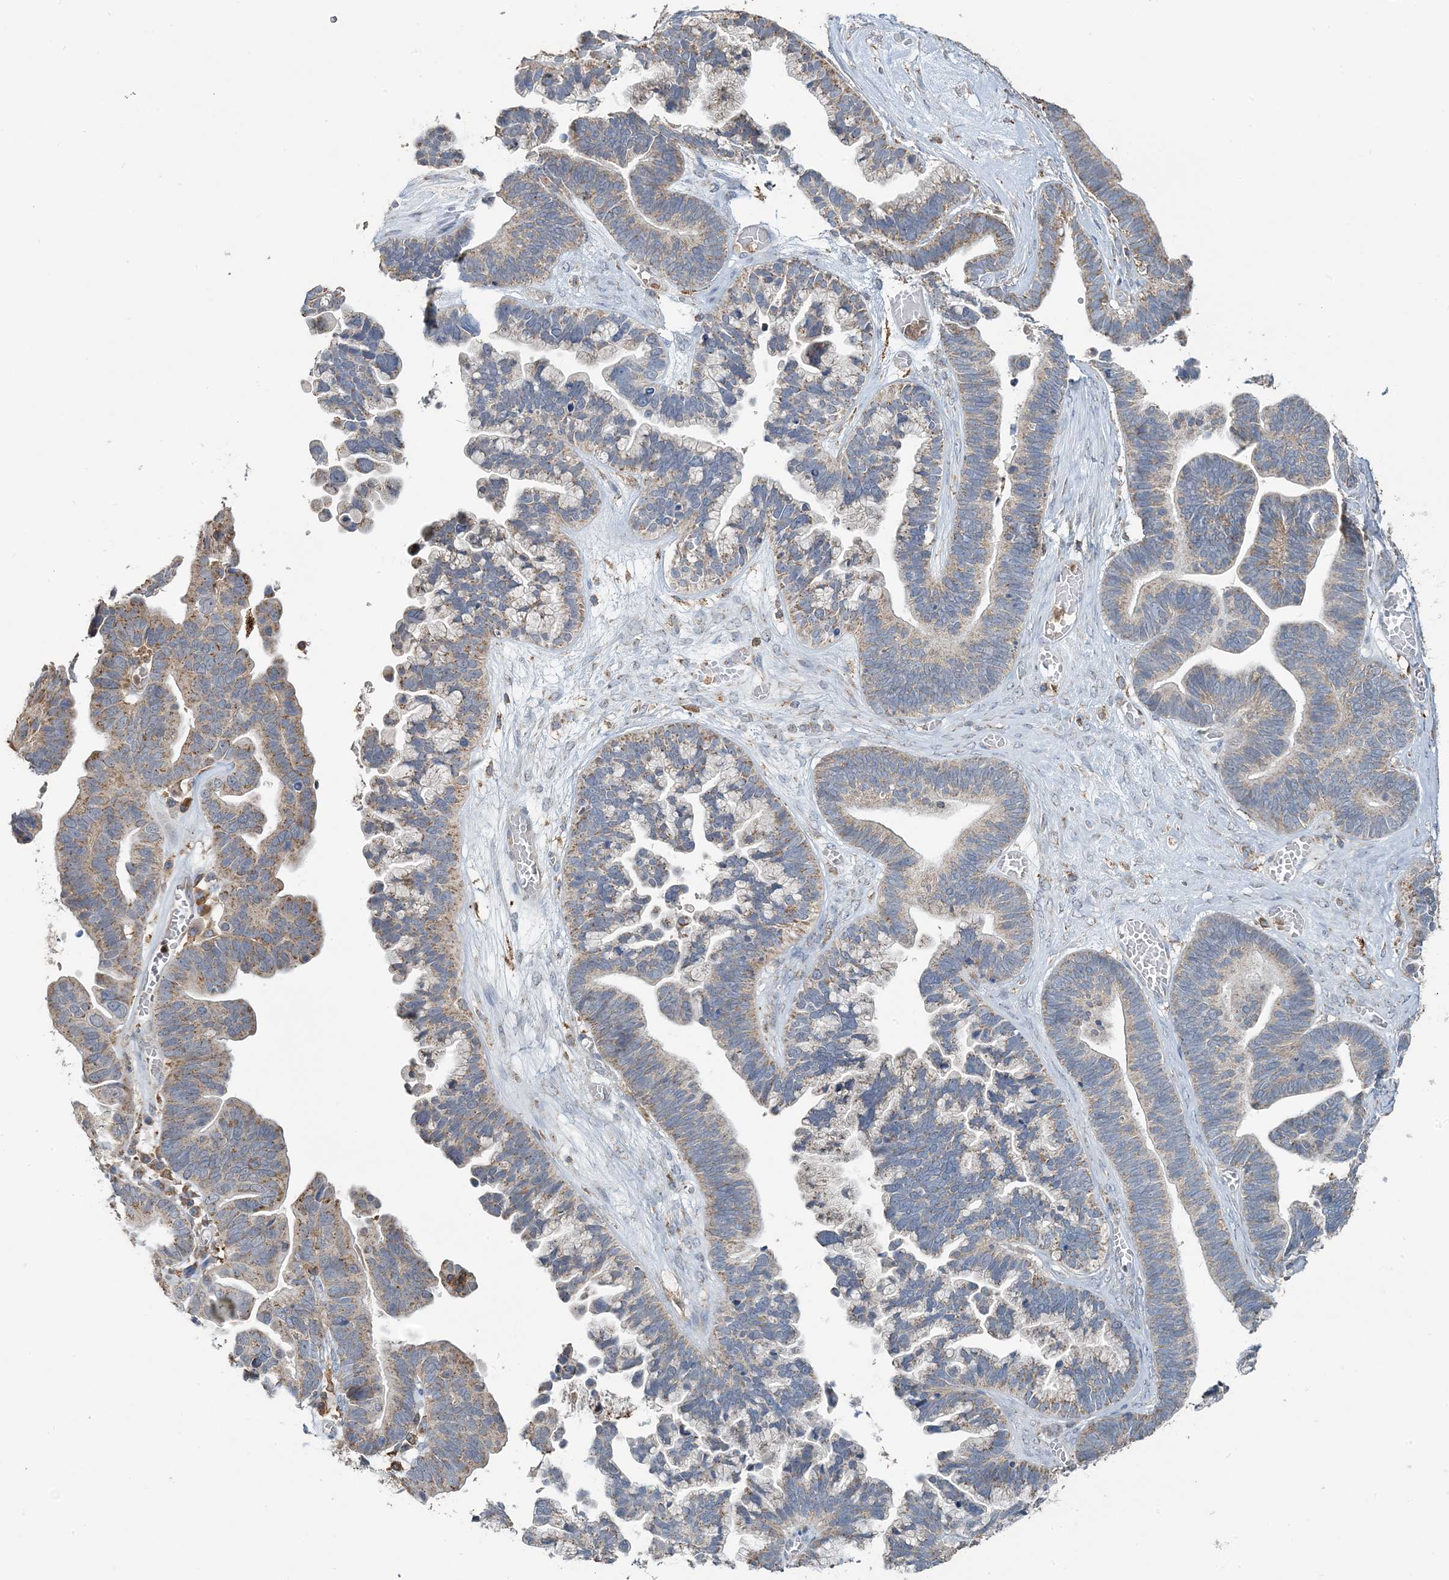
{"staining": {"intensity": "weak", "quantity": "25%-75%", "location": "cytoplasmic/membranous"}, "tissue": "ovarian cancer", "cell_type": "Tumor cells", "image_type": "cancer", "snomed": [{"axis": "morphology", "description": "Cystadenocarcinoma, serous, NOS"}, {"axis": "topography", "description": "Ovary"}], "caption": "Brown immunohistochemical staining in human ovarian cancer (serous cystadenocarcinoma) displays weak cytoplasmic/membranous staining in approximately 25%-75% of tumor cells.", "gene": "TMLHE", "patient": {"sex": "female", "age": 56}}